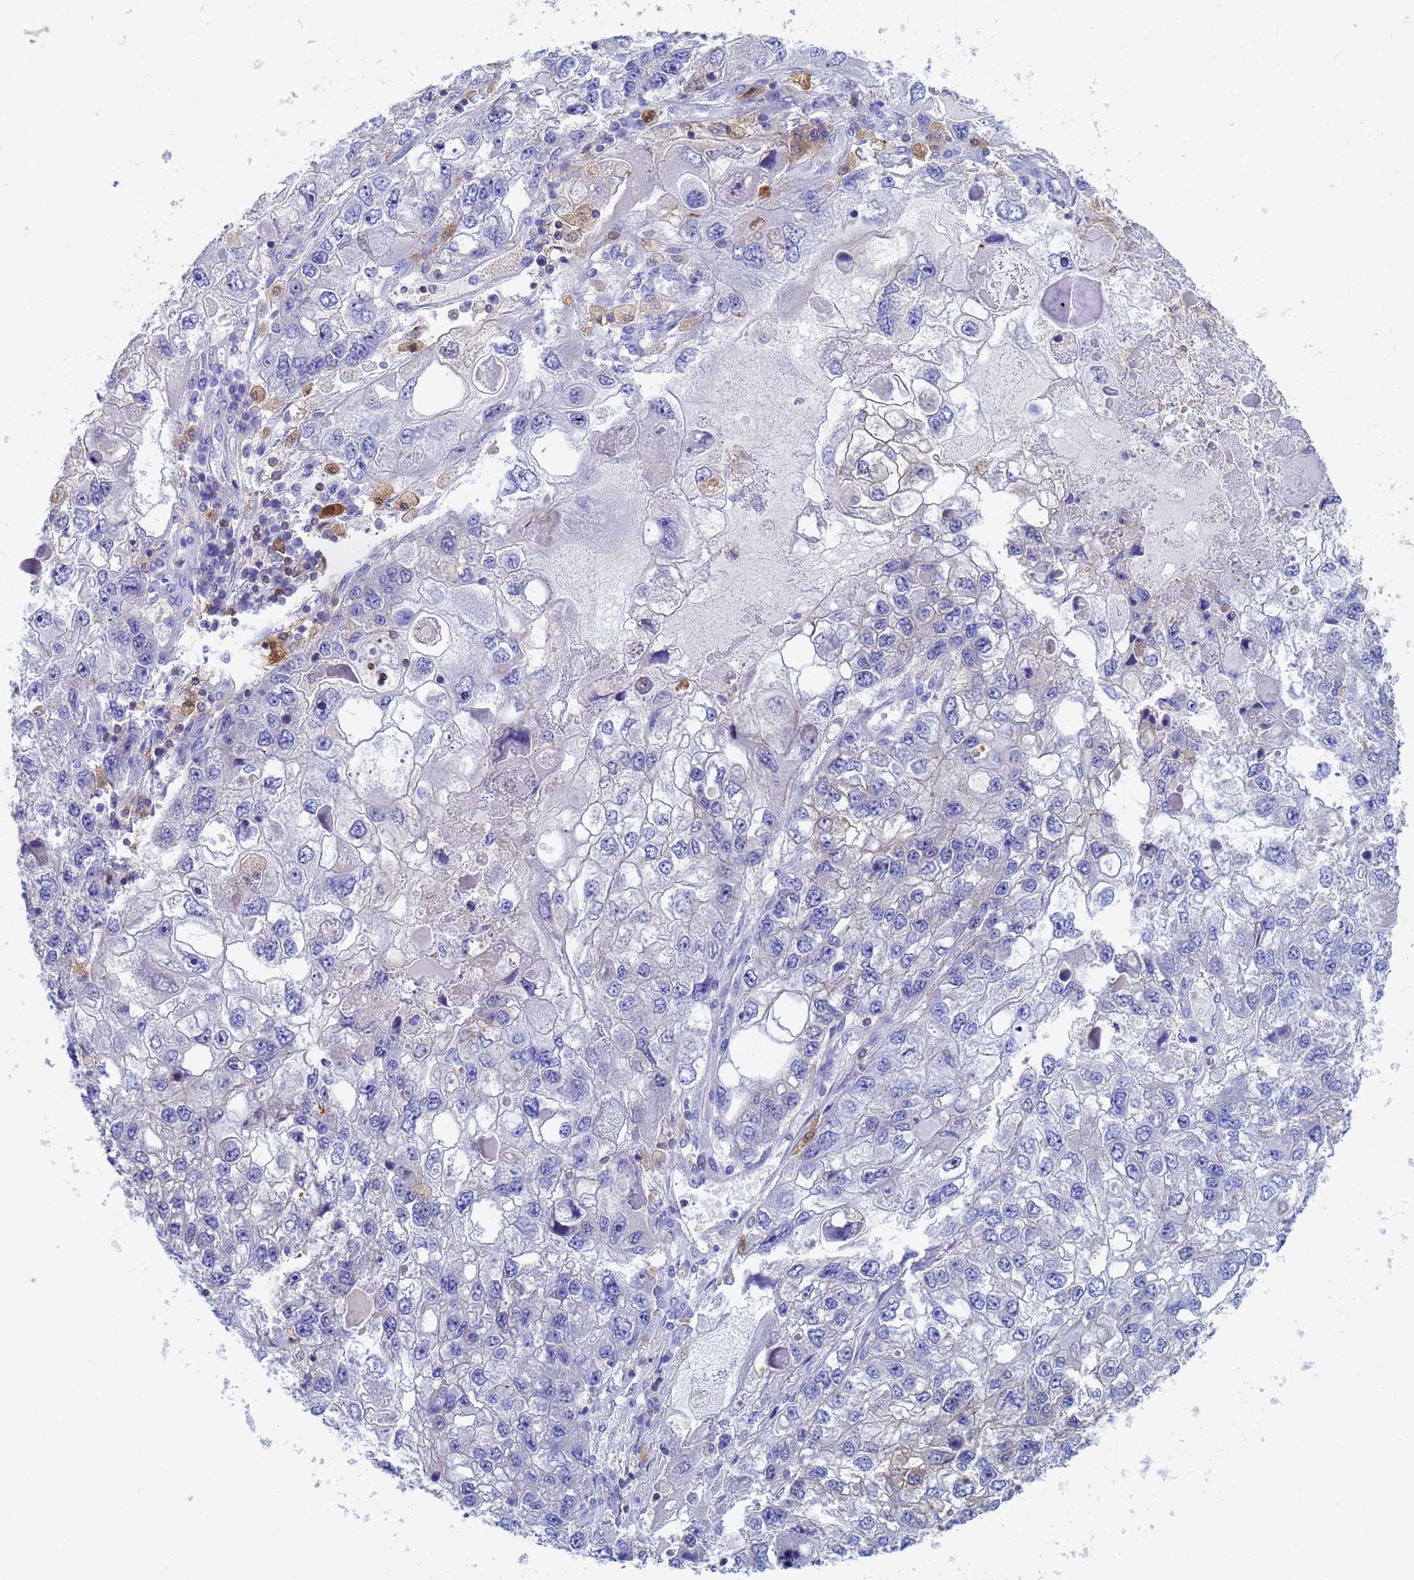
{"staining": {"intensity": "negative", "quantity": "none", "location": "none"}, "tissue": "endometrial cancer", "cell_type": "Tumor cells", "image_type": "cancer", "snomed": [{"axis": "morphology", "description": "Adenocarcinoma, NOS"}, {"axis": "topography", "description": "Endometrium"}], "caption": "IHC micrograph of neoplastic tissue: human adenocarcinoma (endometrial) stained with DAB (3,3'-diaminobenzidine) exhibits no significant protein staining in tumor cells.", "gene": "GCHFR", "patient": {"sex": "female", "age": 49}}